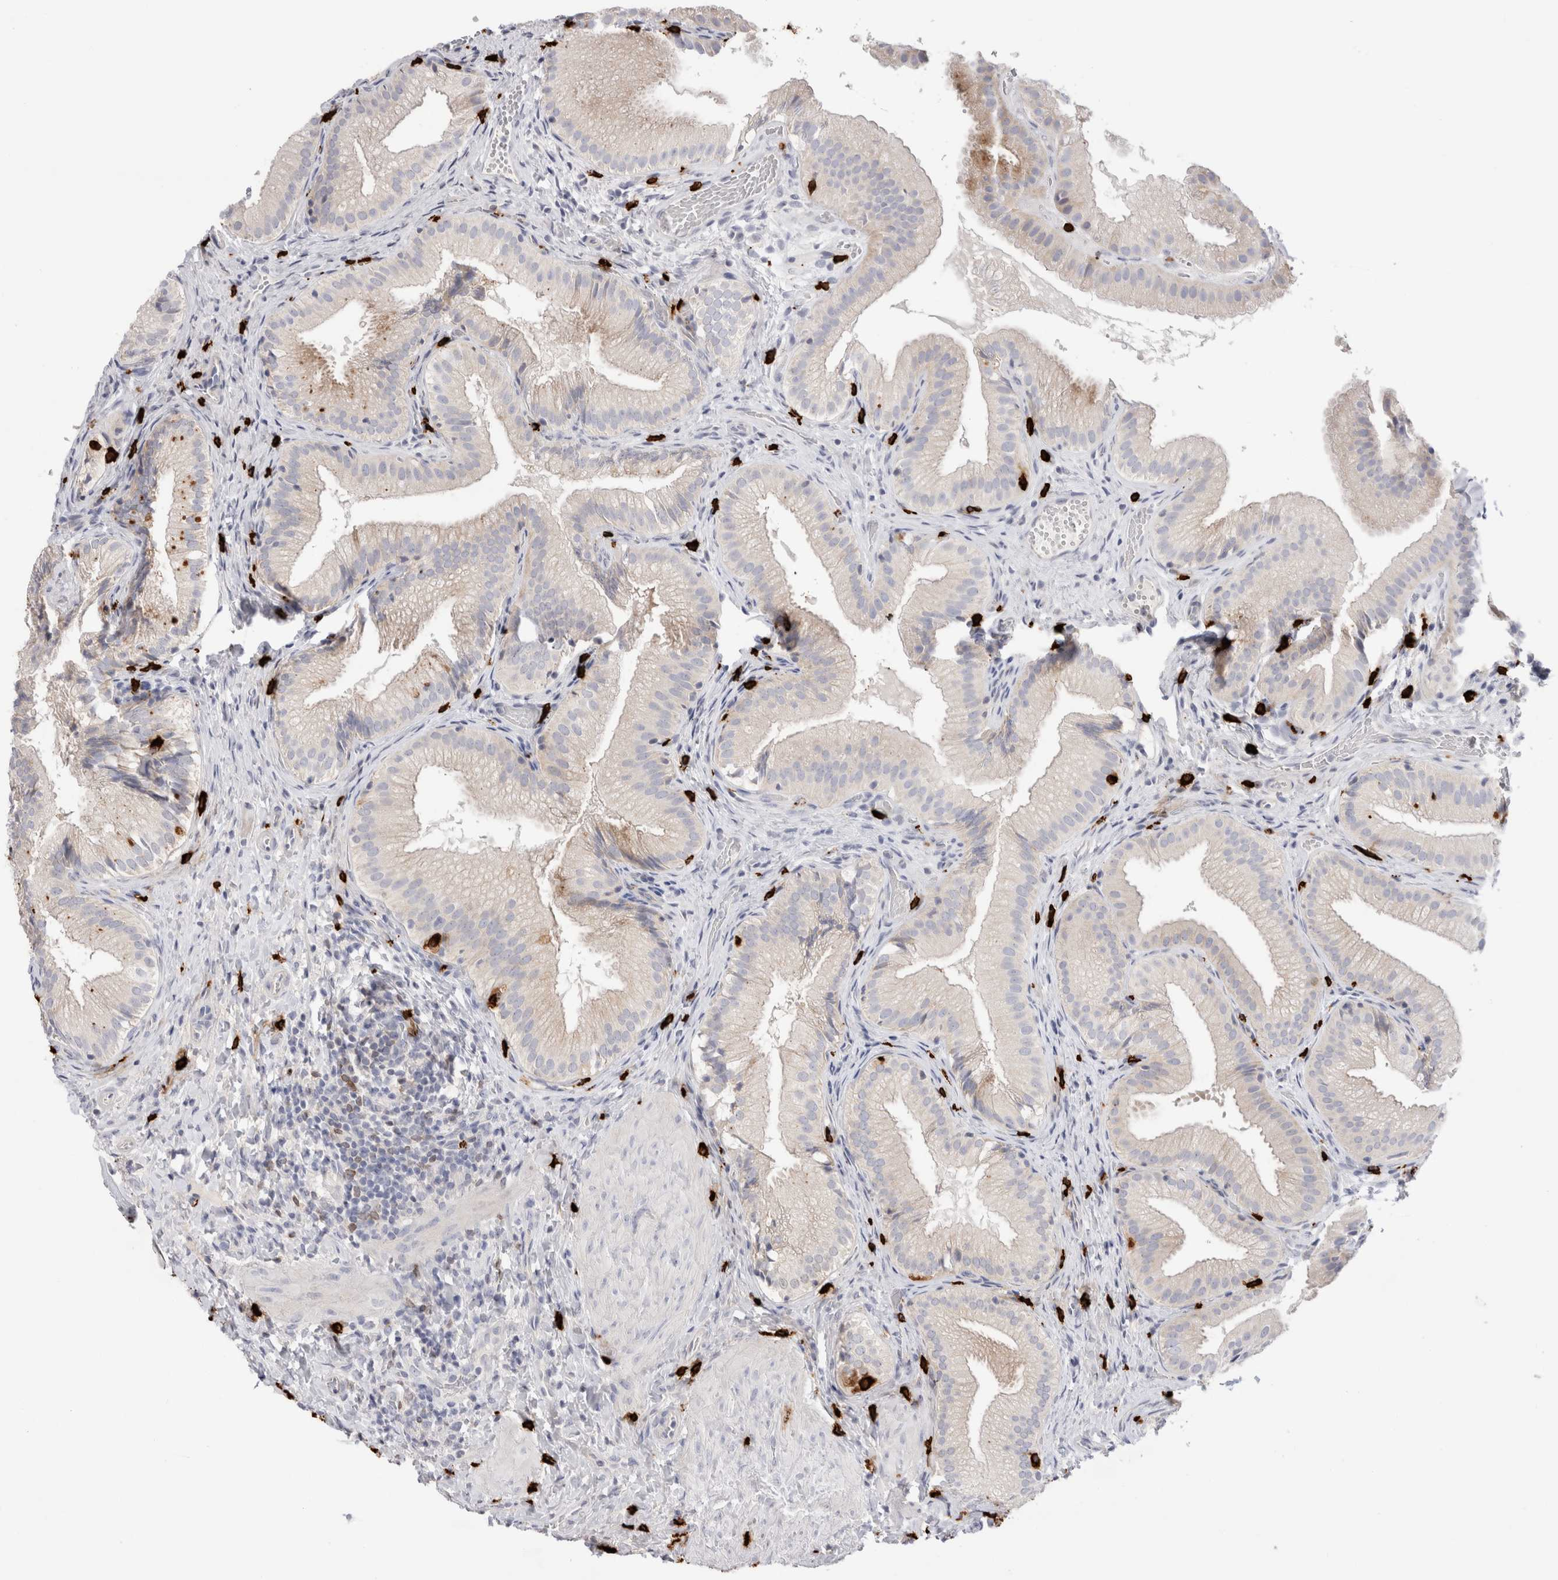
{"staining": {"intensity": "weak", "quantity": "25%-75%", "location": "cytoplasmic/membranous"}, "tissue": "gallbladder", "cell_type": "Glandular cells", "image_type": "normal", "snomed": [{"axis": "morphology", "description": "Normal tissue, NOS"}, {"axis": "topography", "description": "Gallbladder"}], "caption": "The micrograph shows immunohistochemical staining of benign gallbladder. There is weak cytoplasmic/membranous staining is present in about 25%-75% of glandular cells.", "gene": "SPINK2", "patient": {"sex": "female", "age": 30}}